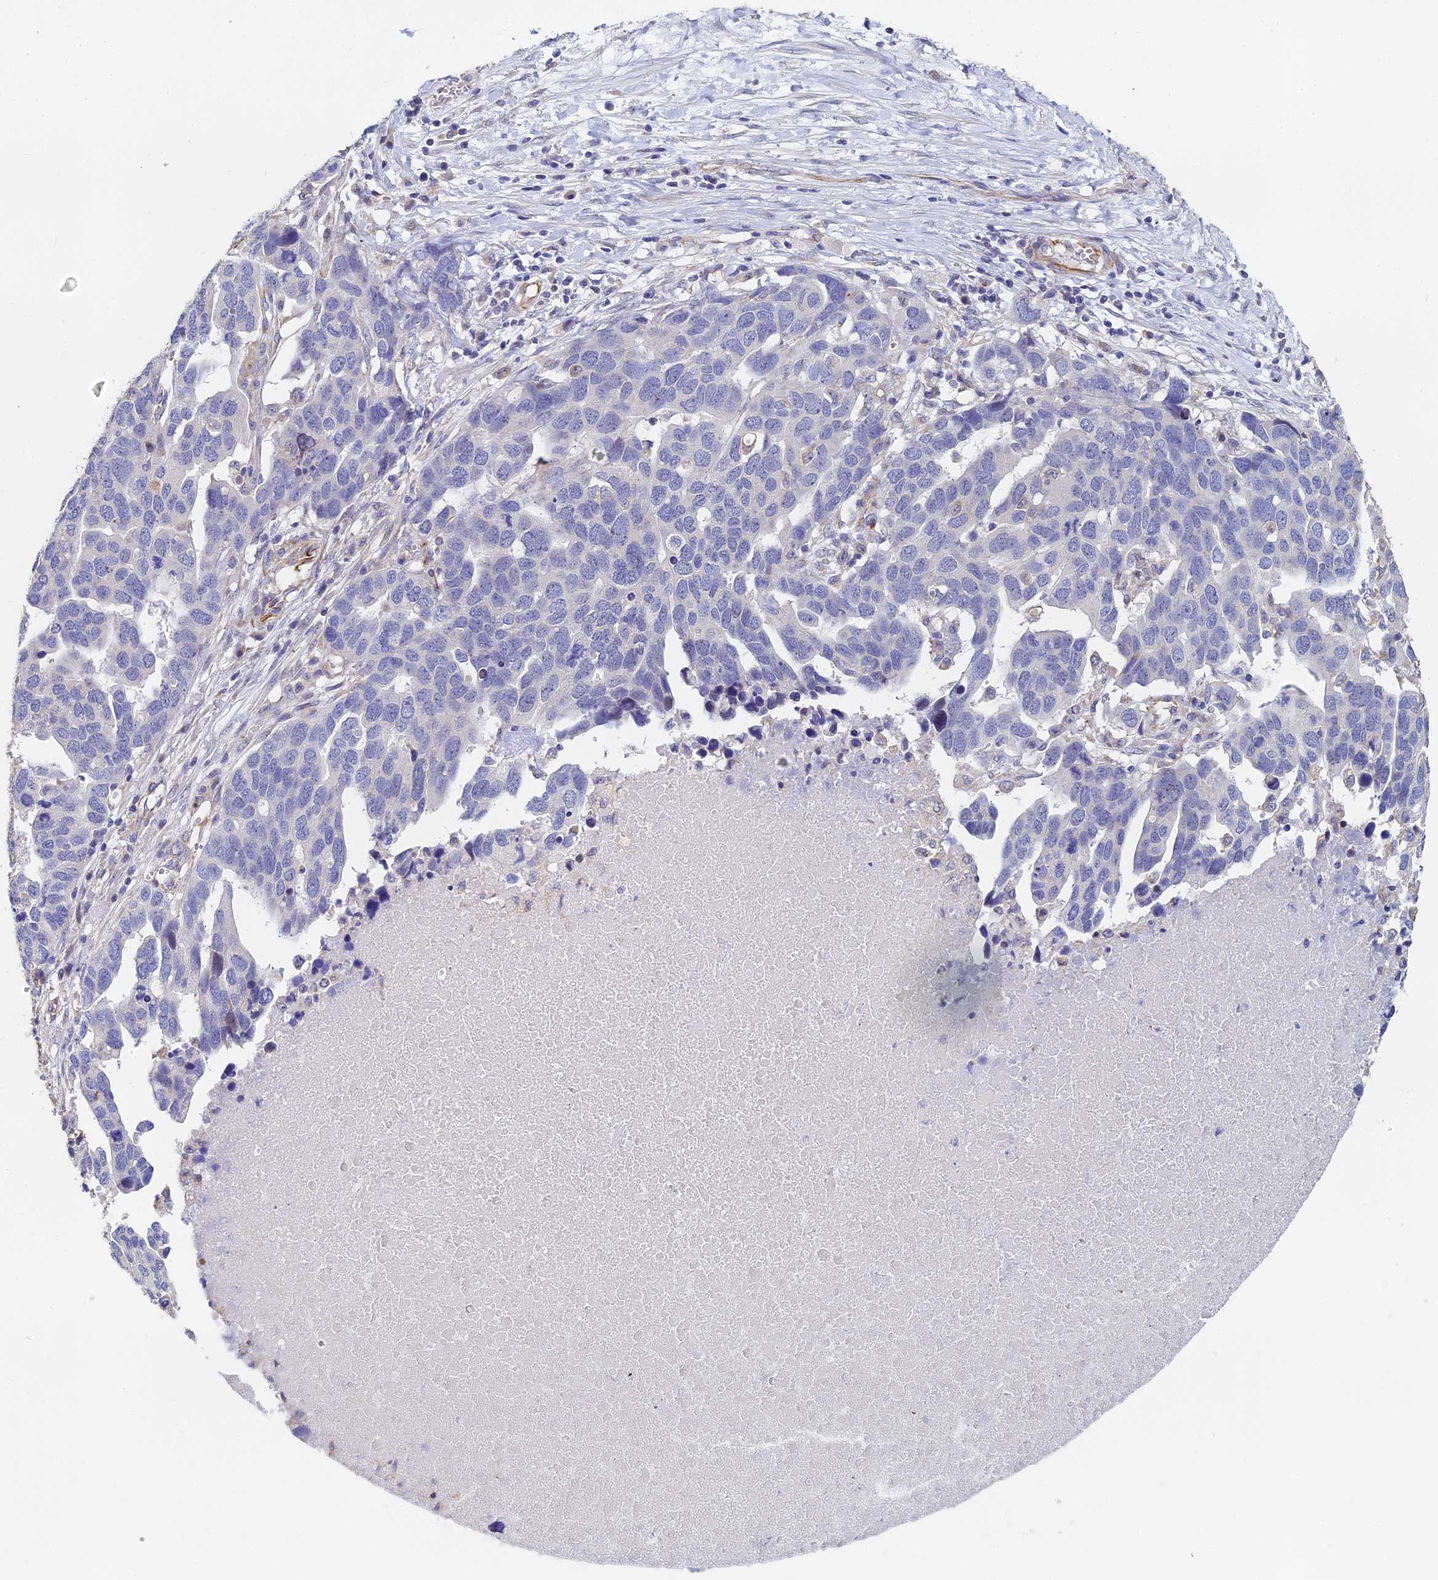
{"staining": {"intensity": "negative", "quantity": "none", "location": "none"}, "tissue": "ovarian cancer", "cell_type": "Tumor cells", "image_type": "cancer", "snomed": [{"axis": "morphology", "description": "Cystadenocarcinoma, serous, NOS"}, {"axis": "topography", "description": "Ovary"}], "caption": "The image reveals no staining of tumor cells in ovarian serous cystadenocarcinoma.", "gene": "ENSG00000268674", "patient": {"sex": "female", "age": 54}}